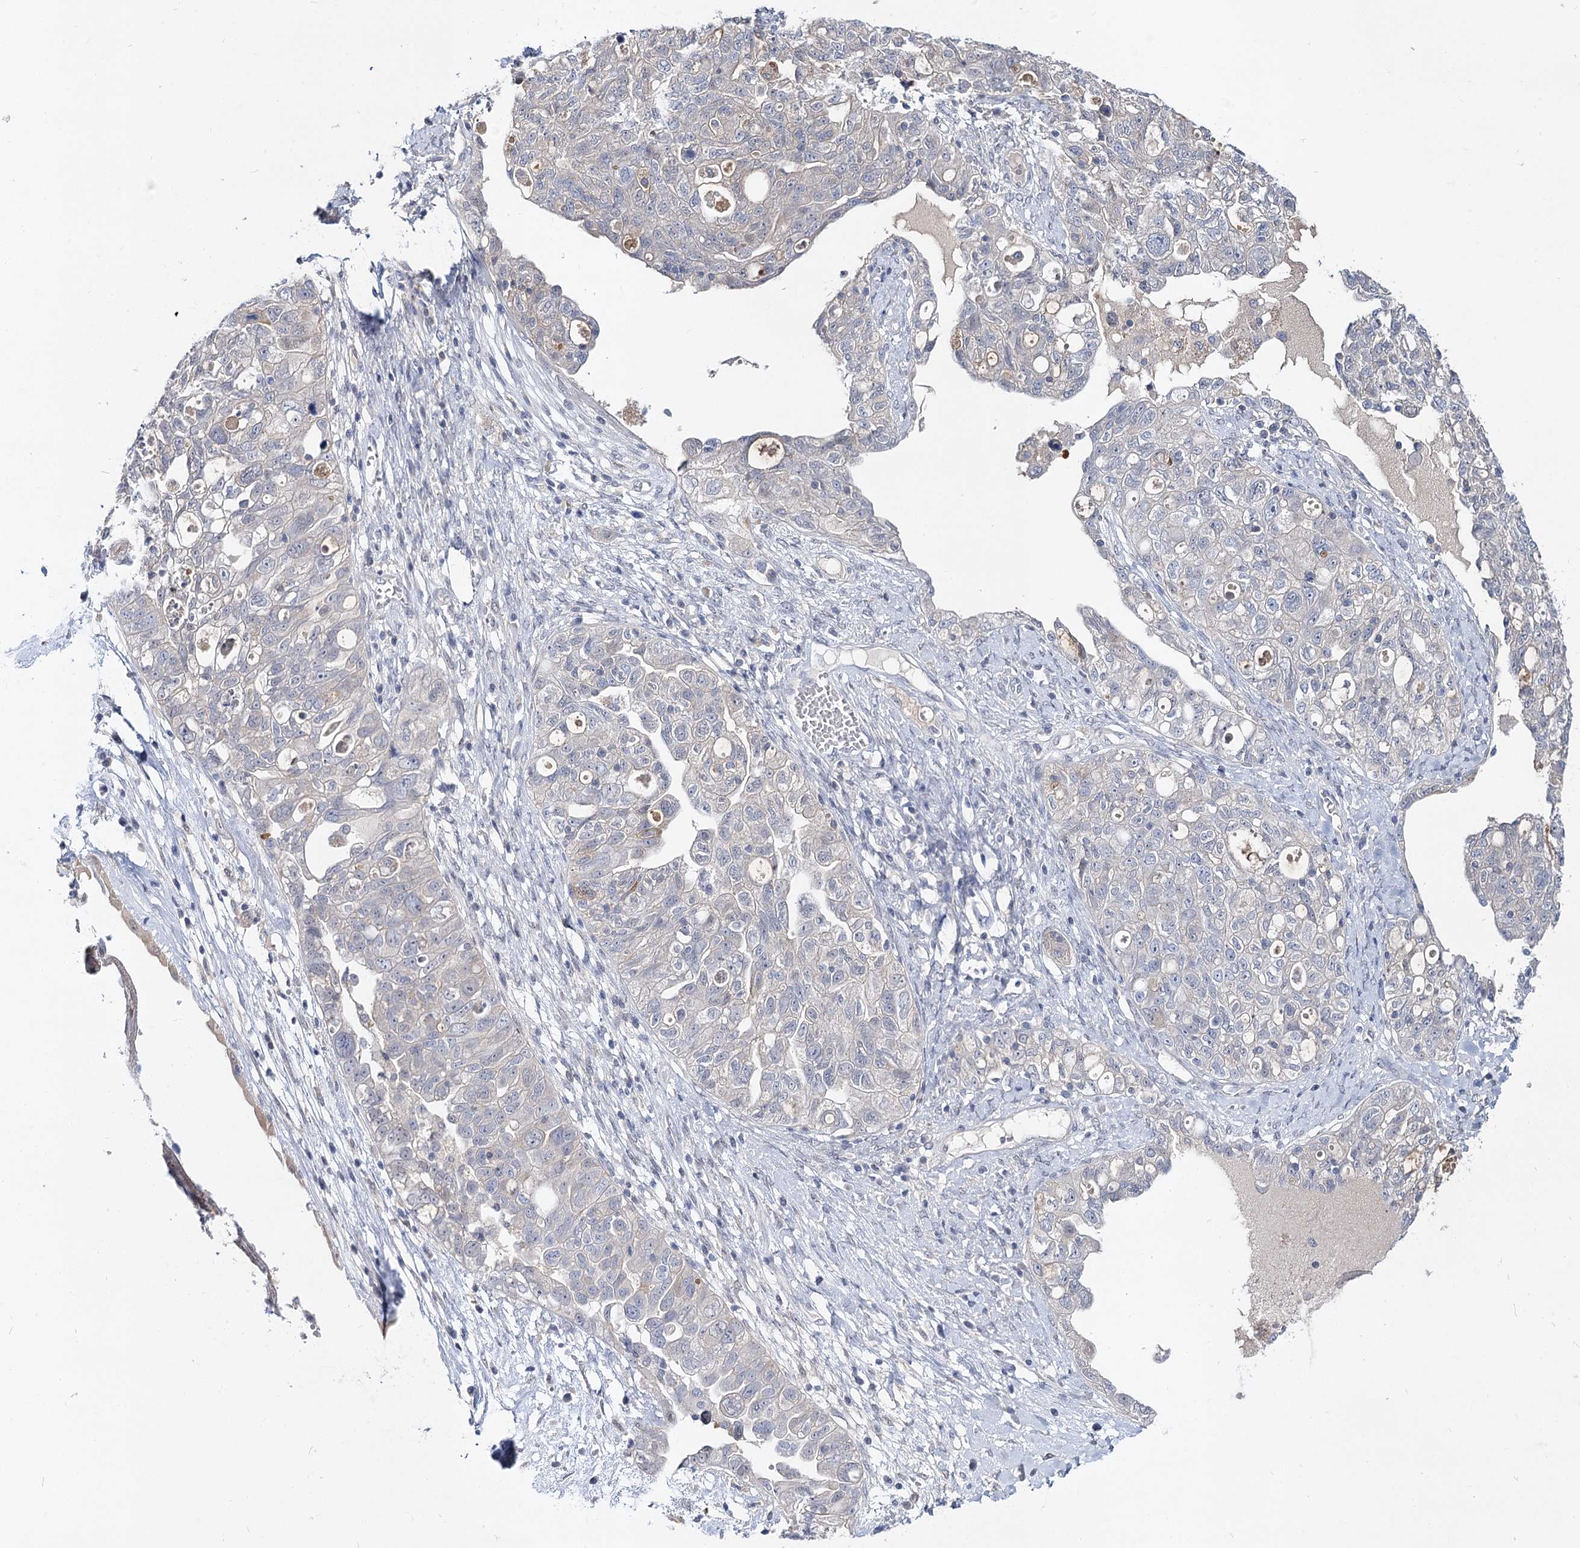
{"staining": {"intensity": "negative", "quantity": "none", "location": "none"}, "tissue": "ovarian cancer", "cell_type": "Tumor cells", "image_type": "cancer", "snomed": [{"axis": "morphology", "description": "Carcinoma, NOS"}, {"axis": "morphology", "description": "Cystadenocarcinoma, serous, NOS"}, {"axis": "topography", "description": "Ovary"}], "caption": "Tumor cells are negative for brown protein staining in ovarian carcinoma.", "gene": "UGP2", "patient": {"sex": "female", "age": 69}}